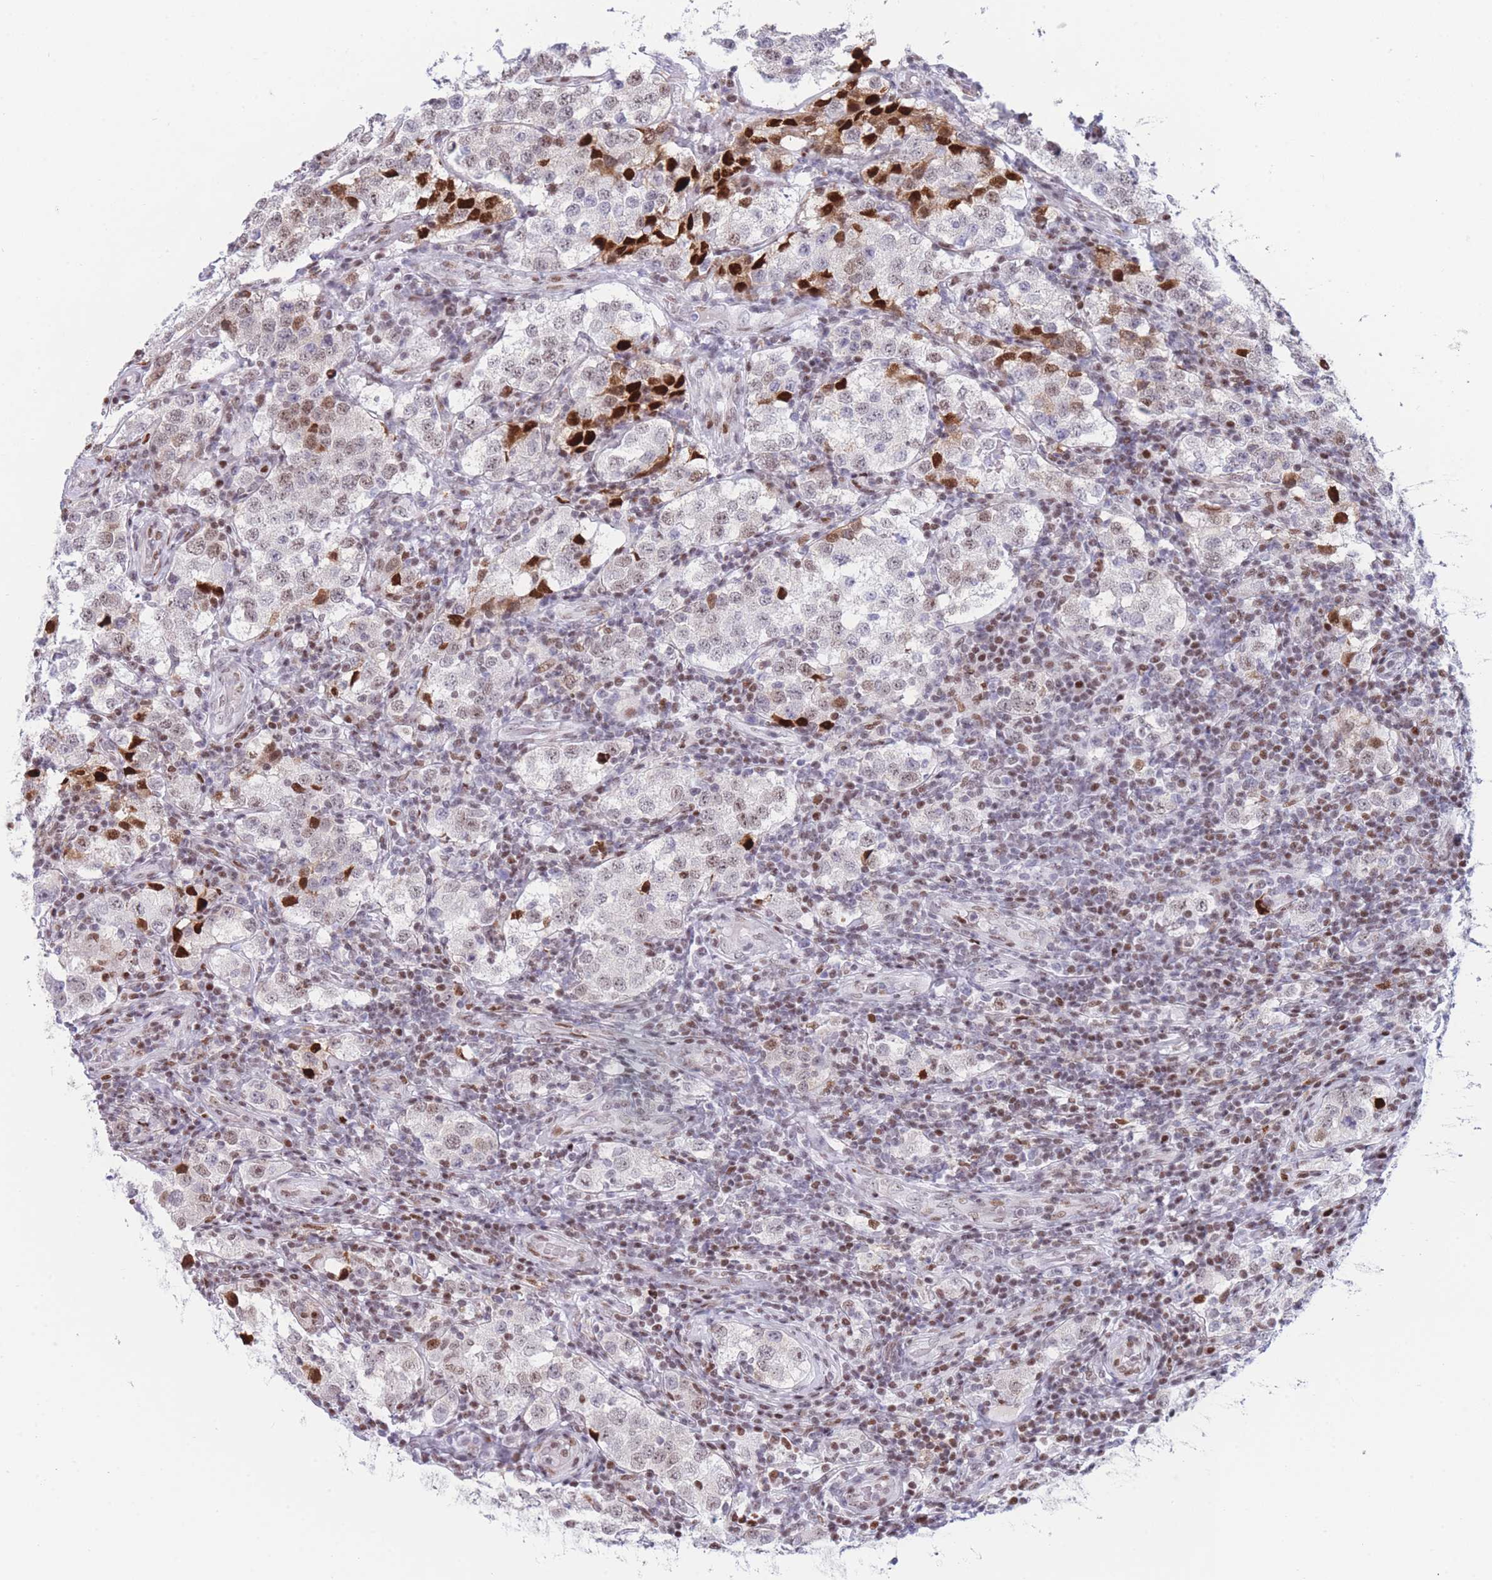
{"staining": {"intensity": "strong", "quantity": "<25%", "location": "nuclear"}, "tissue": "testis cancer", "cell_type": "Tumor cells", "image_type": "cancer", "snomed": [{"axis": "morphology", "description": "Seminoma, NOS"}, {"axis": "topography", "description": "Testis"}], "caption": "This is an image of immunohistochemistry (IHC) staining of testis seminoma, which shows strong expression in the nuclear of tumor cells.", "gene": "DNAJC3", "patient": {"sex": "male", "age": 34}}